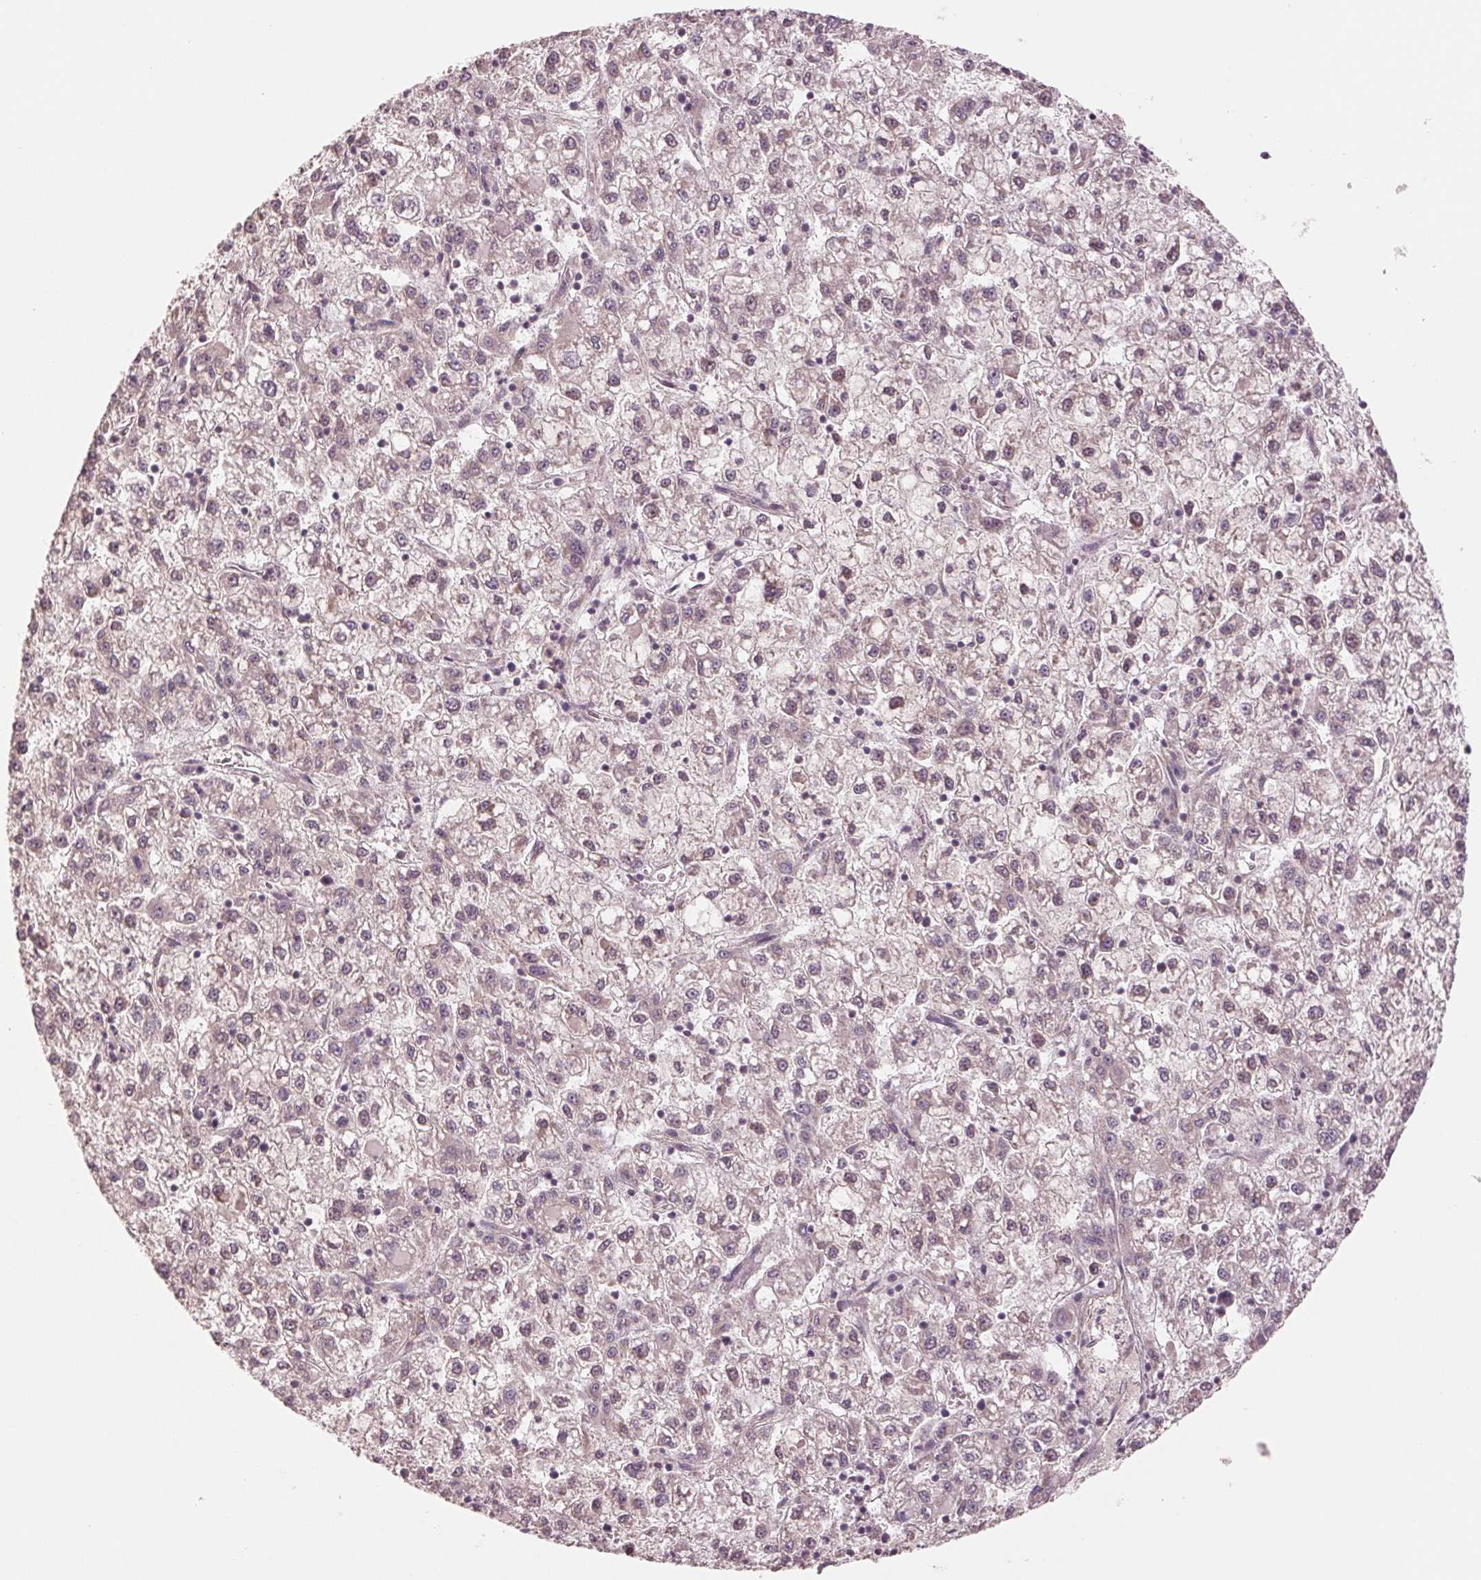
{"staining": {"intensity": "negative", "quantity": "none", "location": "none"}, "tissue": "liver cancer", "cell_type": "Tumor cells", "image_type": "cancer", "snomed": [{"axis": "morphology", "description": "Carcinoma, Hepatocellular, NOS"}, {"axis": "topography", "description": "Liver"}], "caption": "Liver cancer was stained to show a protein in brown. There is no significant staining in tumor cells.", "gene": "PPIA", "patient": {"sex": "male", "age": 40}}